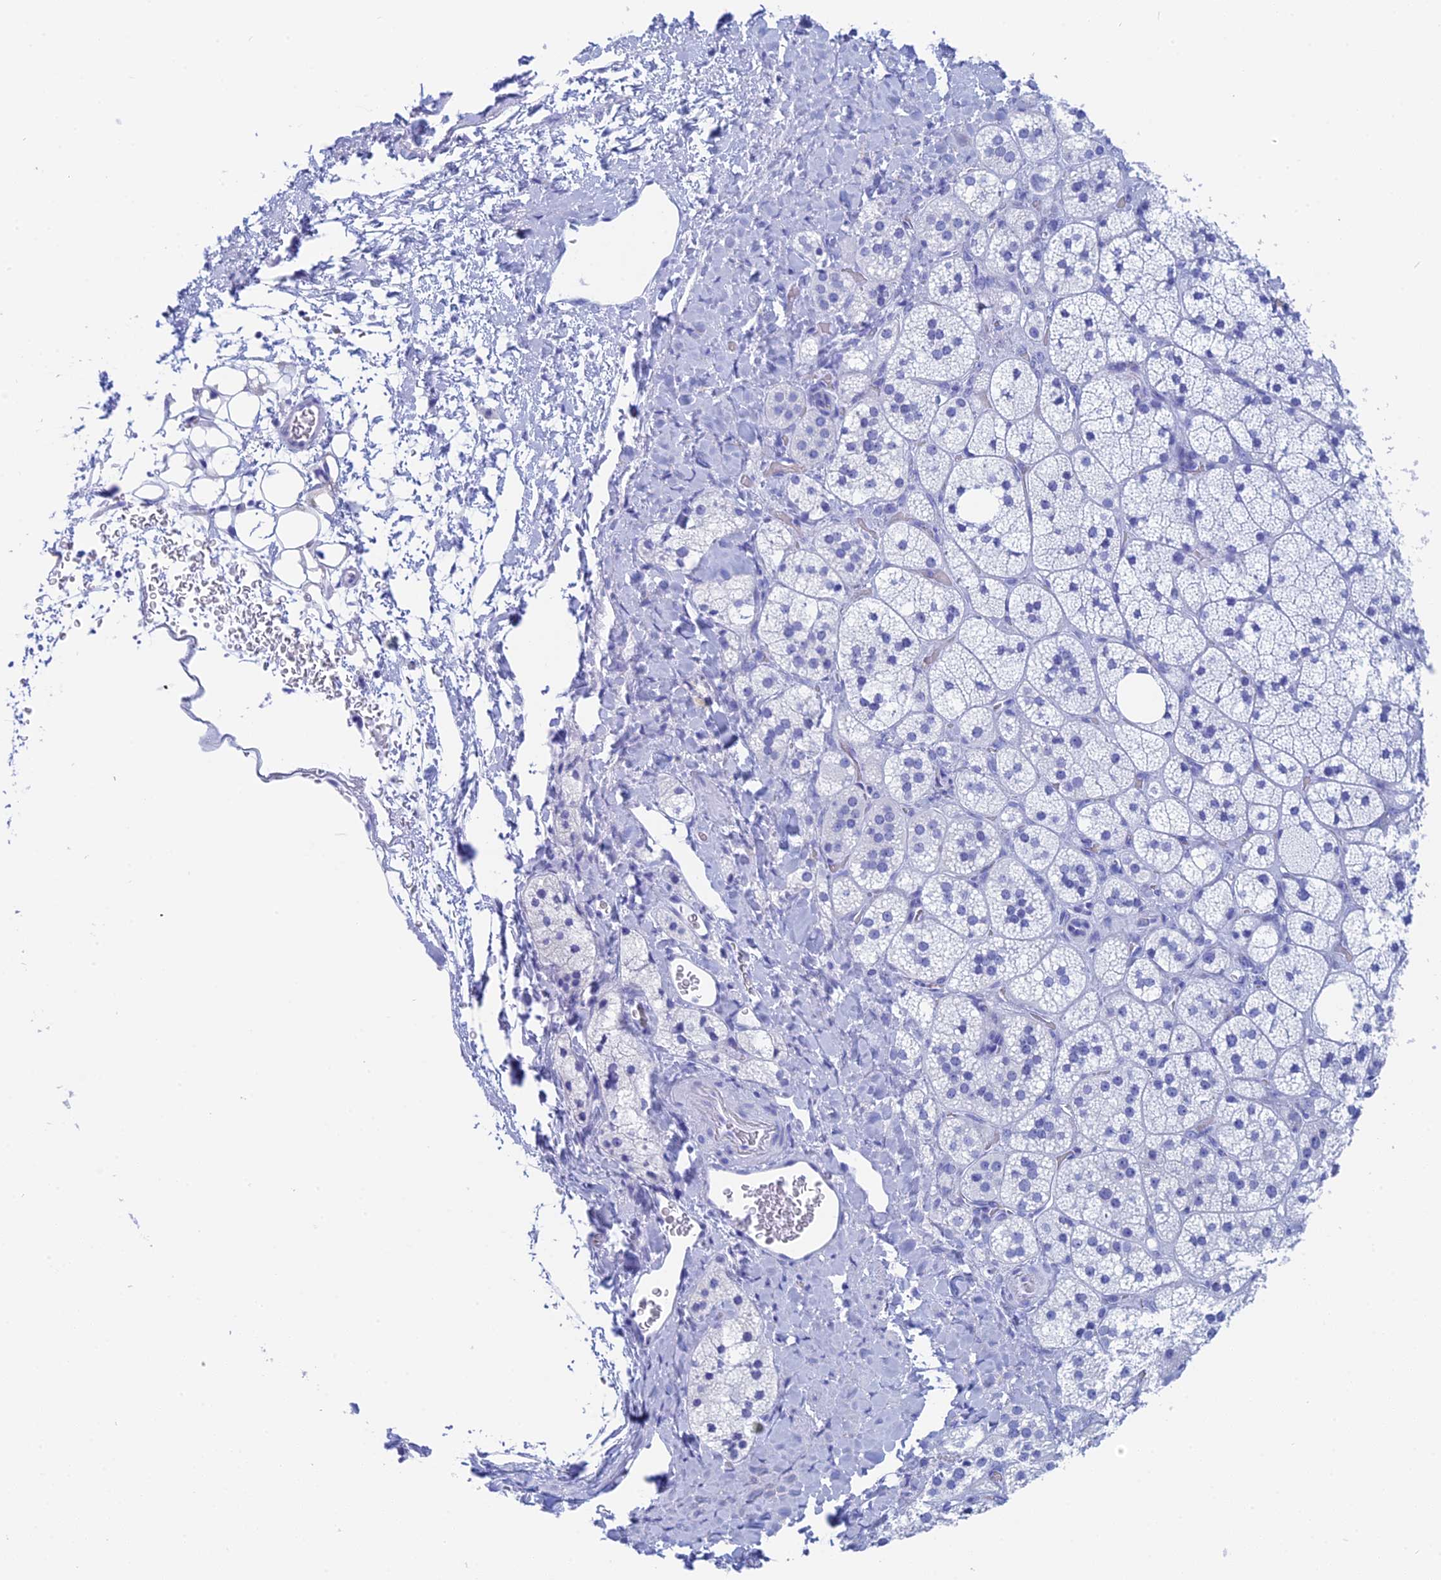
{"staining": {"intensity": "negative", "quantity": "none", "location": "none"}, "tissue": "adrenal gland", "cell_type": "Glandular cells", "image_type": "normal", "snomed": [{"axis": "morphology", "description": "Normal tissue, NOS"}, {"axis": "topography", "description": "Adrenal gland"}], "caption": "IHC image of benign adrenal gland stained for a protein (brown), which displays no staining in glandular cells. (Brightfield microscopy of DAB immunohistochemistry at high magnification).", "gene": "TEX101", "patient": {"sex": "male", "age": 61}}